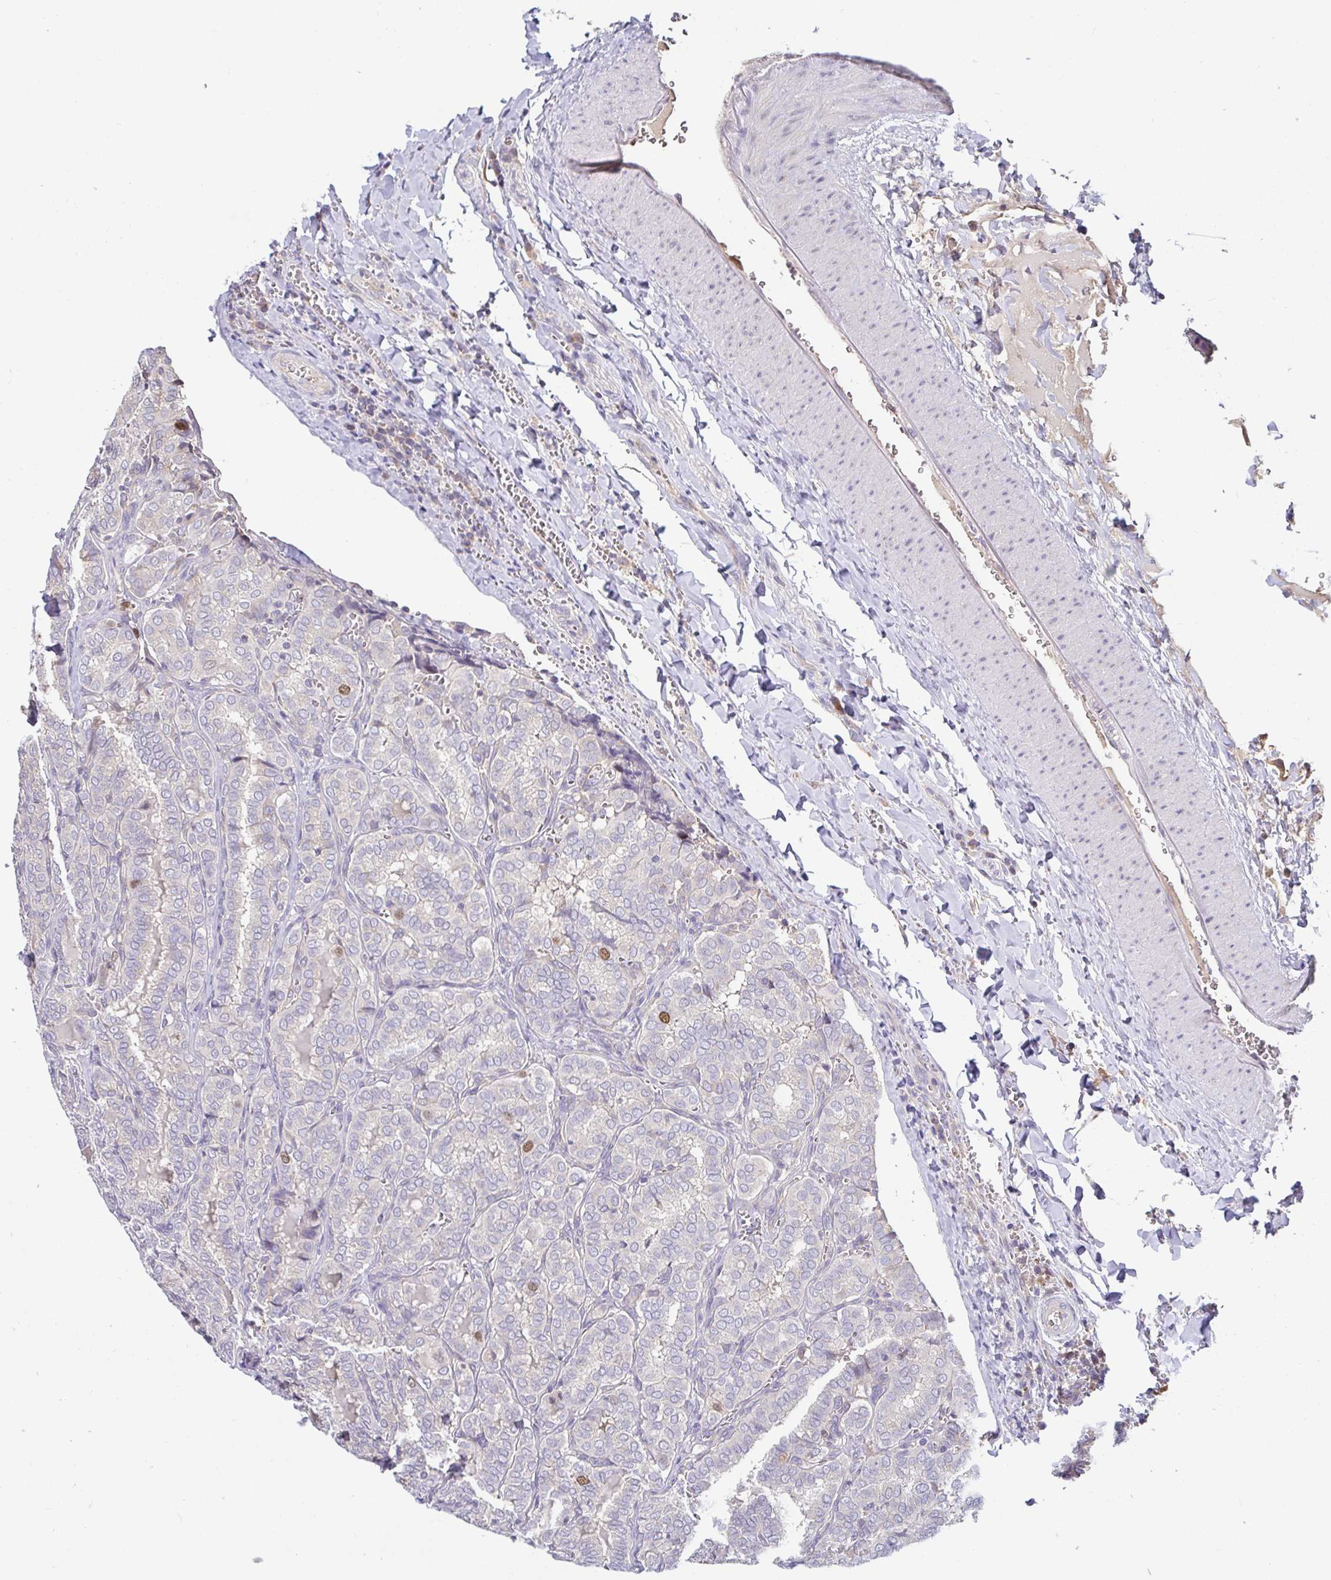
{"staining": {"intensity": "moderate", "quantity": "<25%", "location": "nuclear"}, "tissue": "thyroid cancer", "cell_type": "Tumor cells", "image_type": "cancer", "snomed": [{"axis": "morphology", "description": "Papillary adenocarcinoma, NOS"}, {"axis": "topography", "description": "Thyroid gland"}], "caption": "The immunohistochemical stain shows moderate nuclear staining in tumor cells of thyroid cancer tissue.", "gene": "ANLN", "patient": {"sex": "female", "age": 30}}